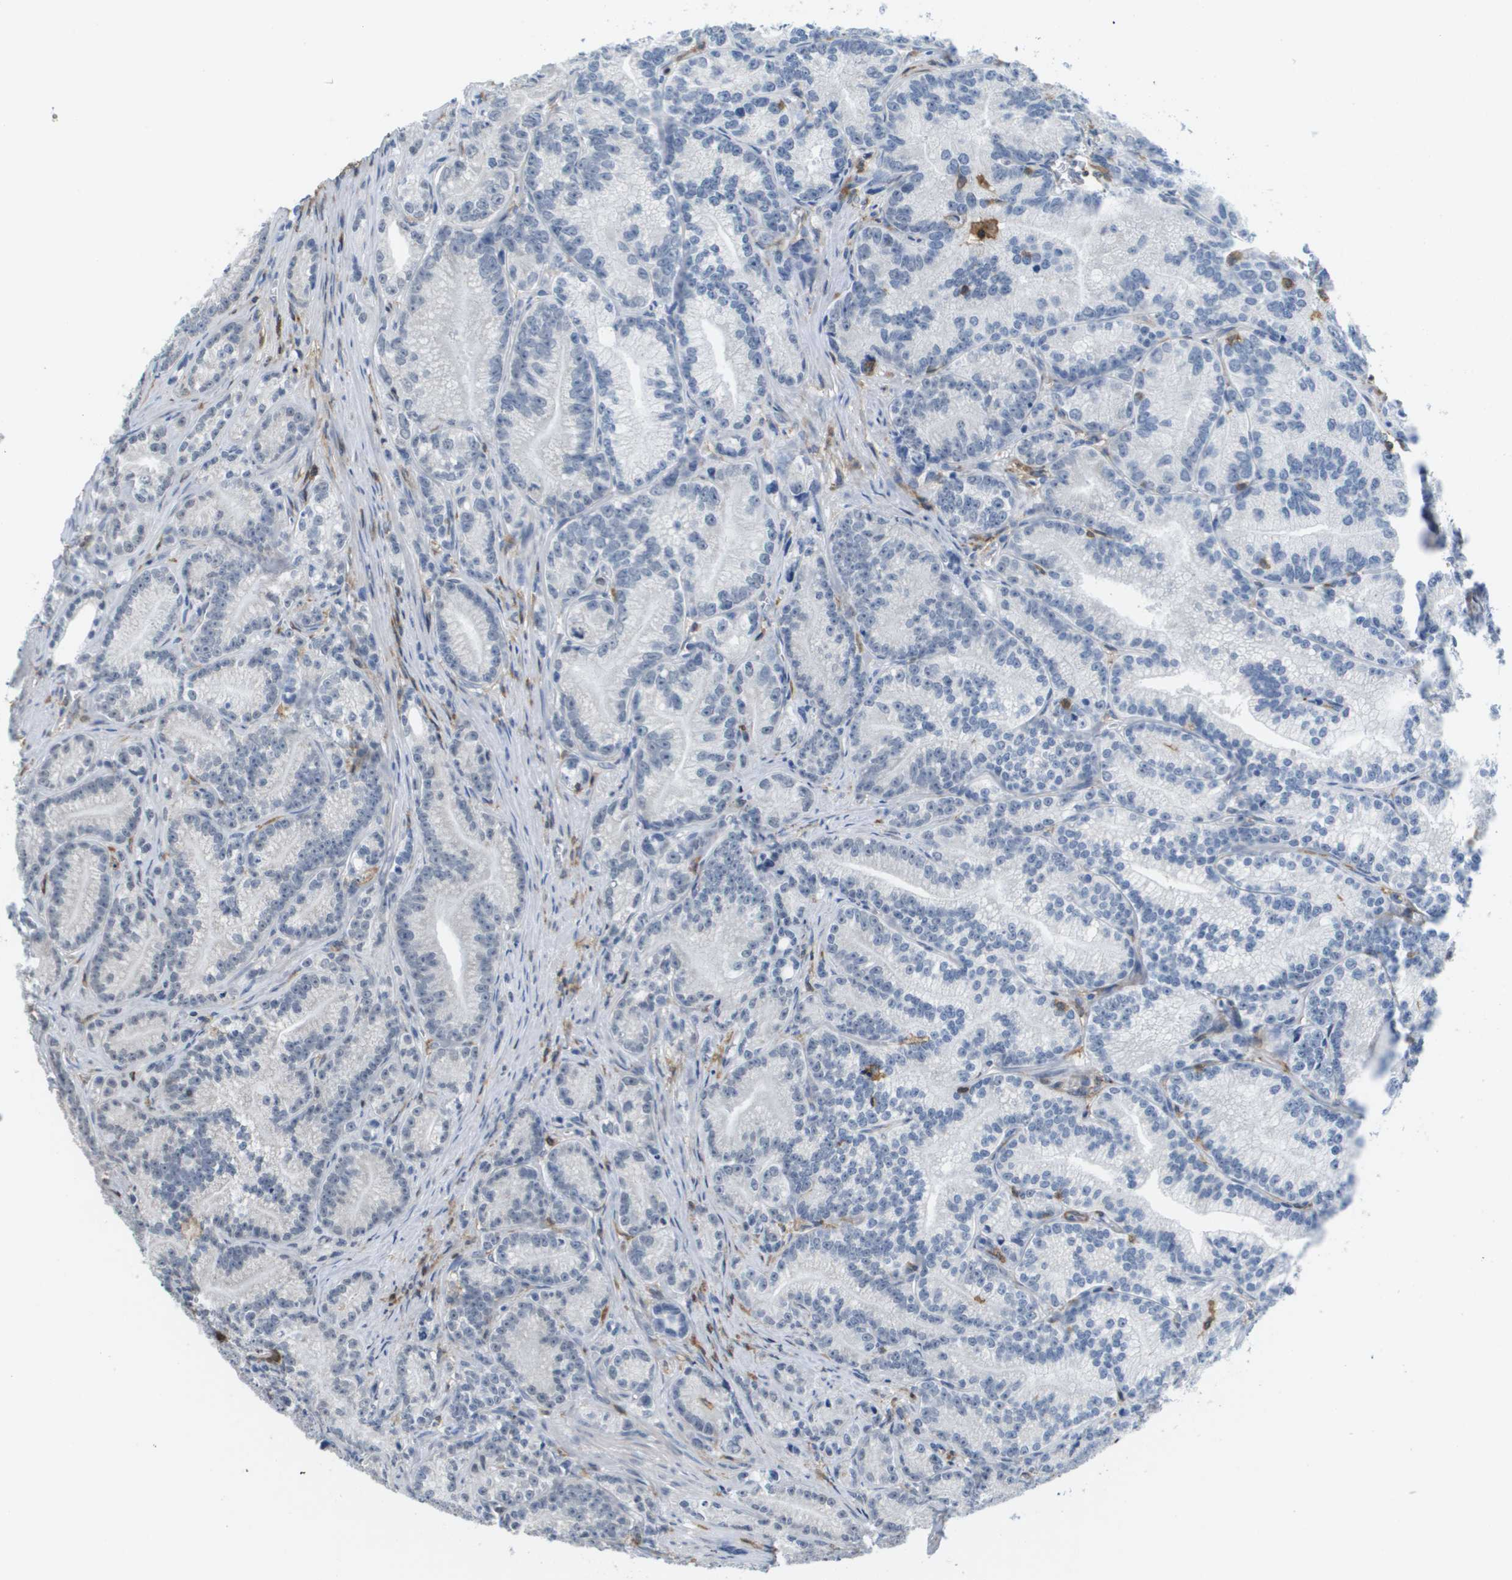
{"staining": {"intensity": "negative", "quantity": "none", "location": "none"}, "tissue": "prostate cancer", "cell_type": "Tumor cells", "image_type": "cancer", "snomed": [{"axis": "morphology", "description": "Adenocarcinoma, Low grade"}, {"axis": "topography", "description": "Prostate"}], "caption": "There is no significant expression in tumor cells of prostate cancer (adenocarcinoma (low-grade)).", "gene": "RCSD1", "patient": {"sex": "male", "age": 89}}